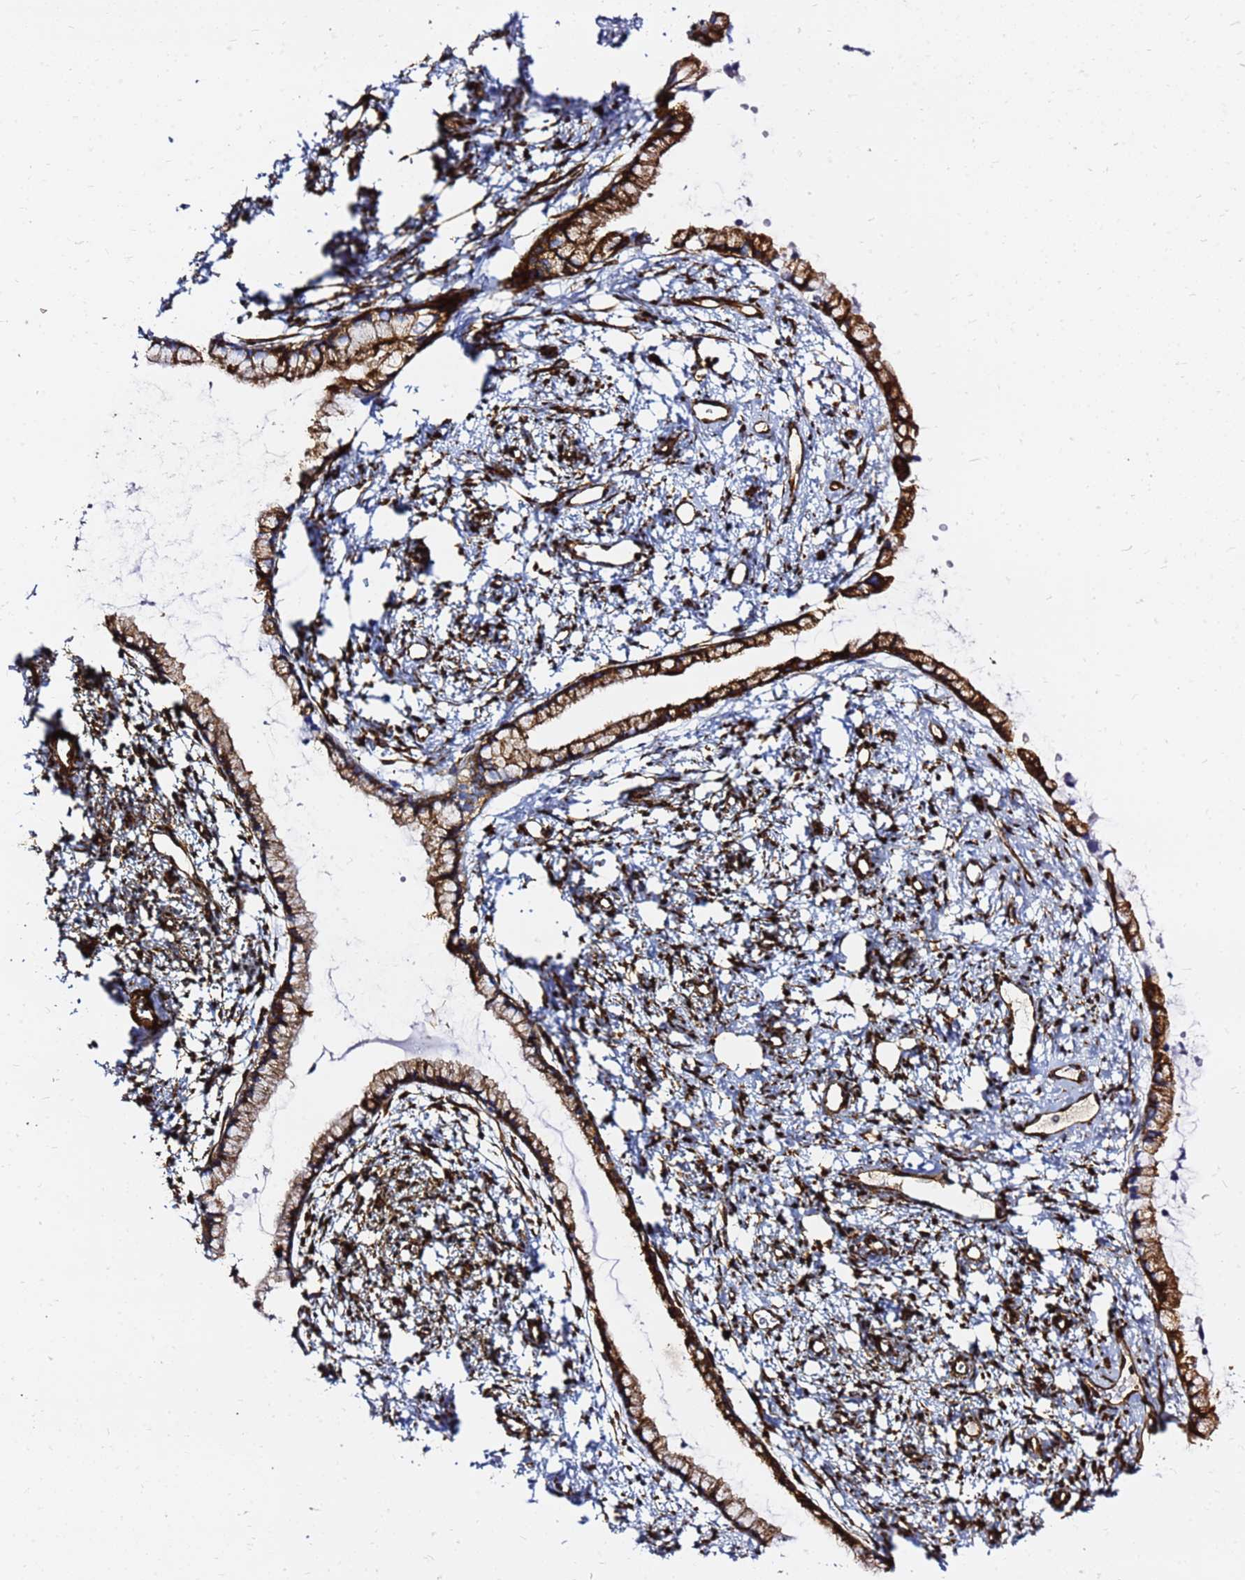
{"staining": {"intensity": "strong", "quantity": ">75%", "location": "cytoplasmic/membranous"}, "tissue": "cervix", "cell_type": "Glandular cells", "image_type": "normal", "snomed": [{"axis": "morphology", "description": "Normal tissue, NOS"}, {"axis": "topography", "description": "Cervix"}], "caption": "A brown stain labels strong cytoplasmic/membranous positivity of a protein in glandular cells of unremarkable human cervix. The staining is performed using DAB (3,3'-diaminobenzidine) brown chromogen to label protein expression. The nuclei are counter-stained blue using hematoxylin.", "gene": "TUBA8", "patient": {"sex": "female", "age": 57}}